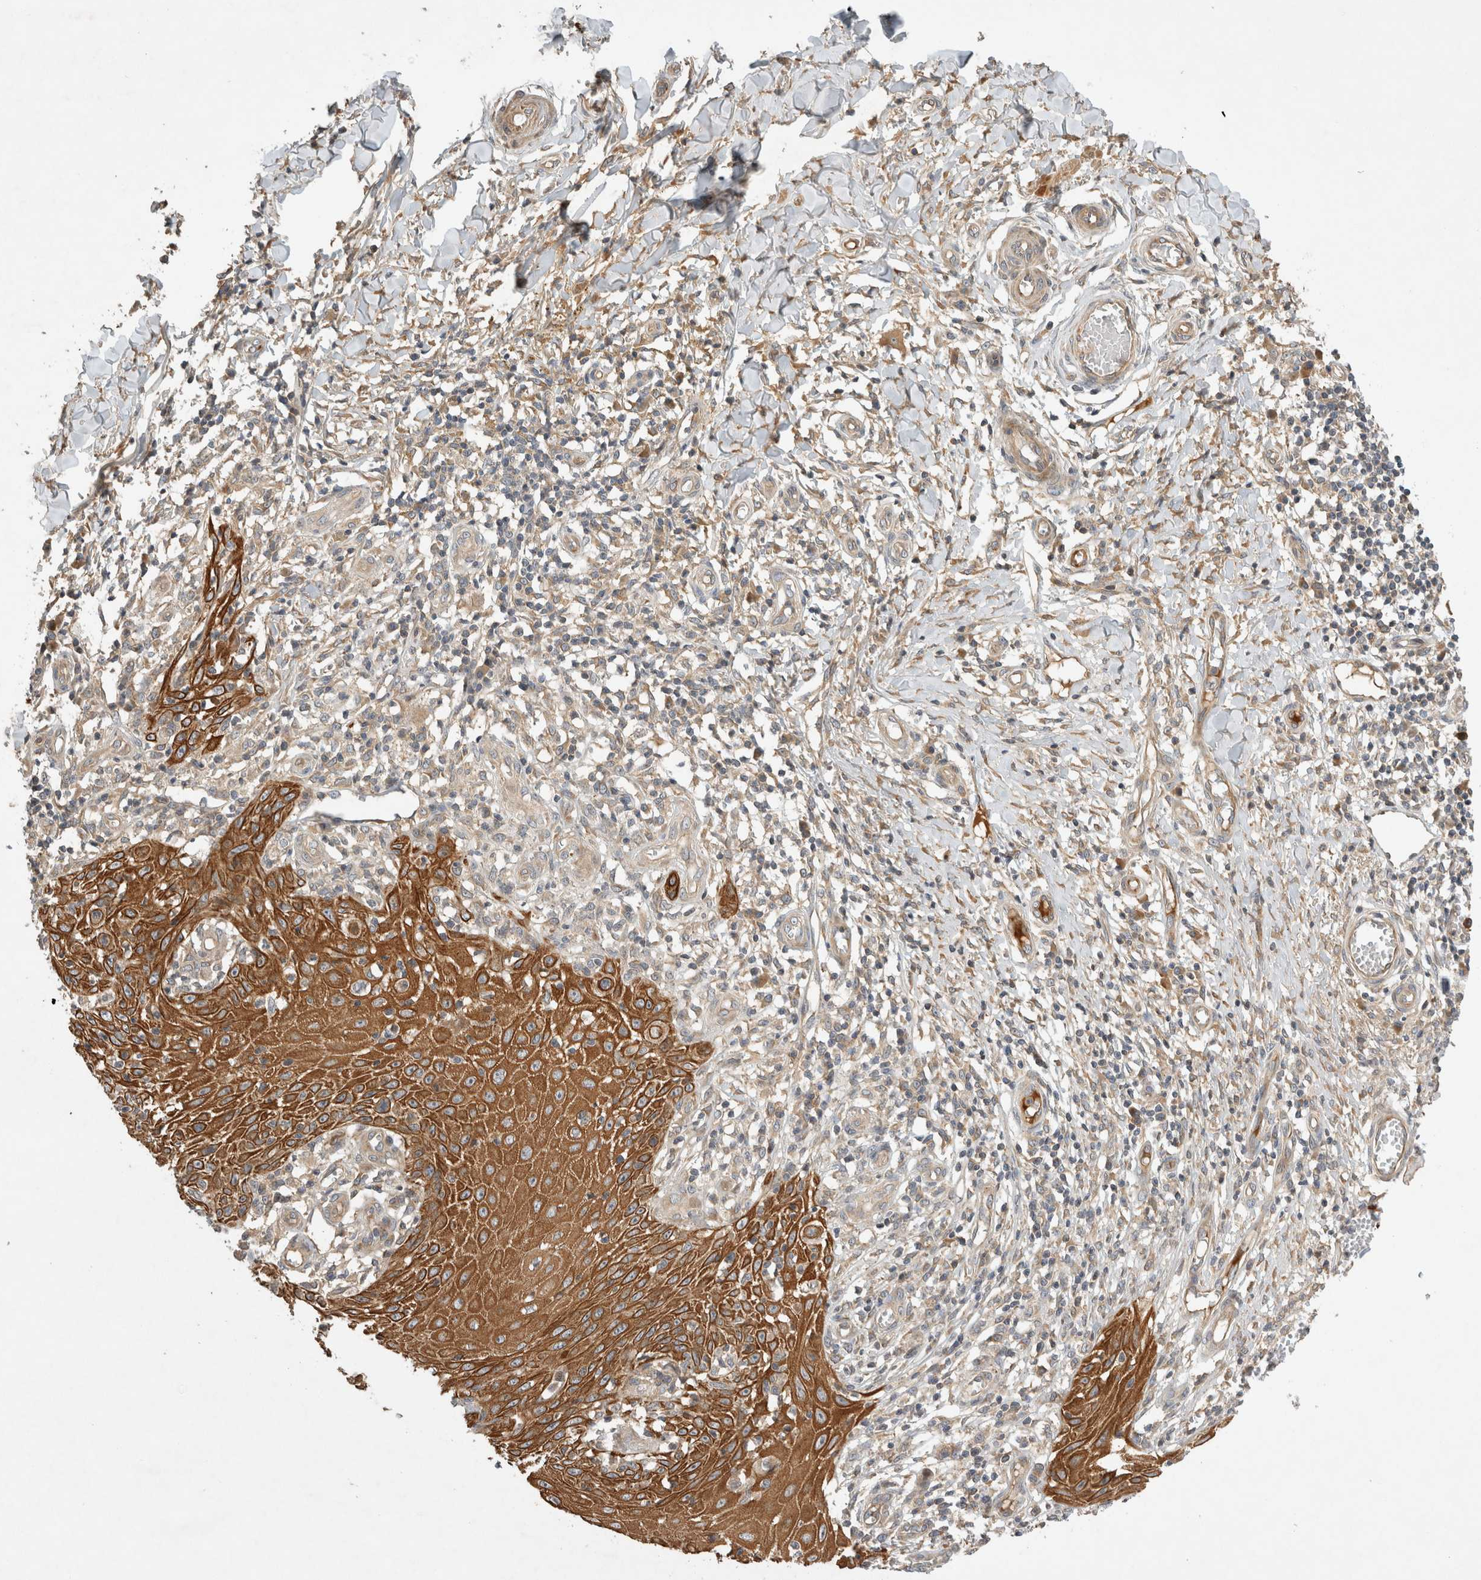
{"staining": {"intensity": "strong", "quantity": ">75%", "location": "cytoplasmic/membranous"}, "tissue": "skin cancer", "cell_type": "Tumor cells", "image_type": "cancer", "snomed": [{"axis": "morphology", "description": "Squamous cell carcinoma, NOS"}, {"axis": "topography", "description": "Skin"}], "caption": "Brown immunohistochemical staining in human squamous cell carcinoma (skin) reveals strong cytoplasmic/membranous expression in about >75% of tumor cells. The protein of interest is shown in brown color, while the nuclei are stained blue.", "gene": "ARMC9", "patient": {"sex": "female", "age": 73}}